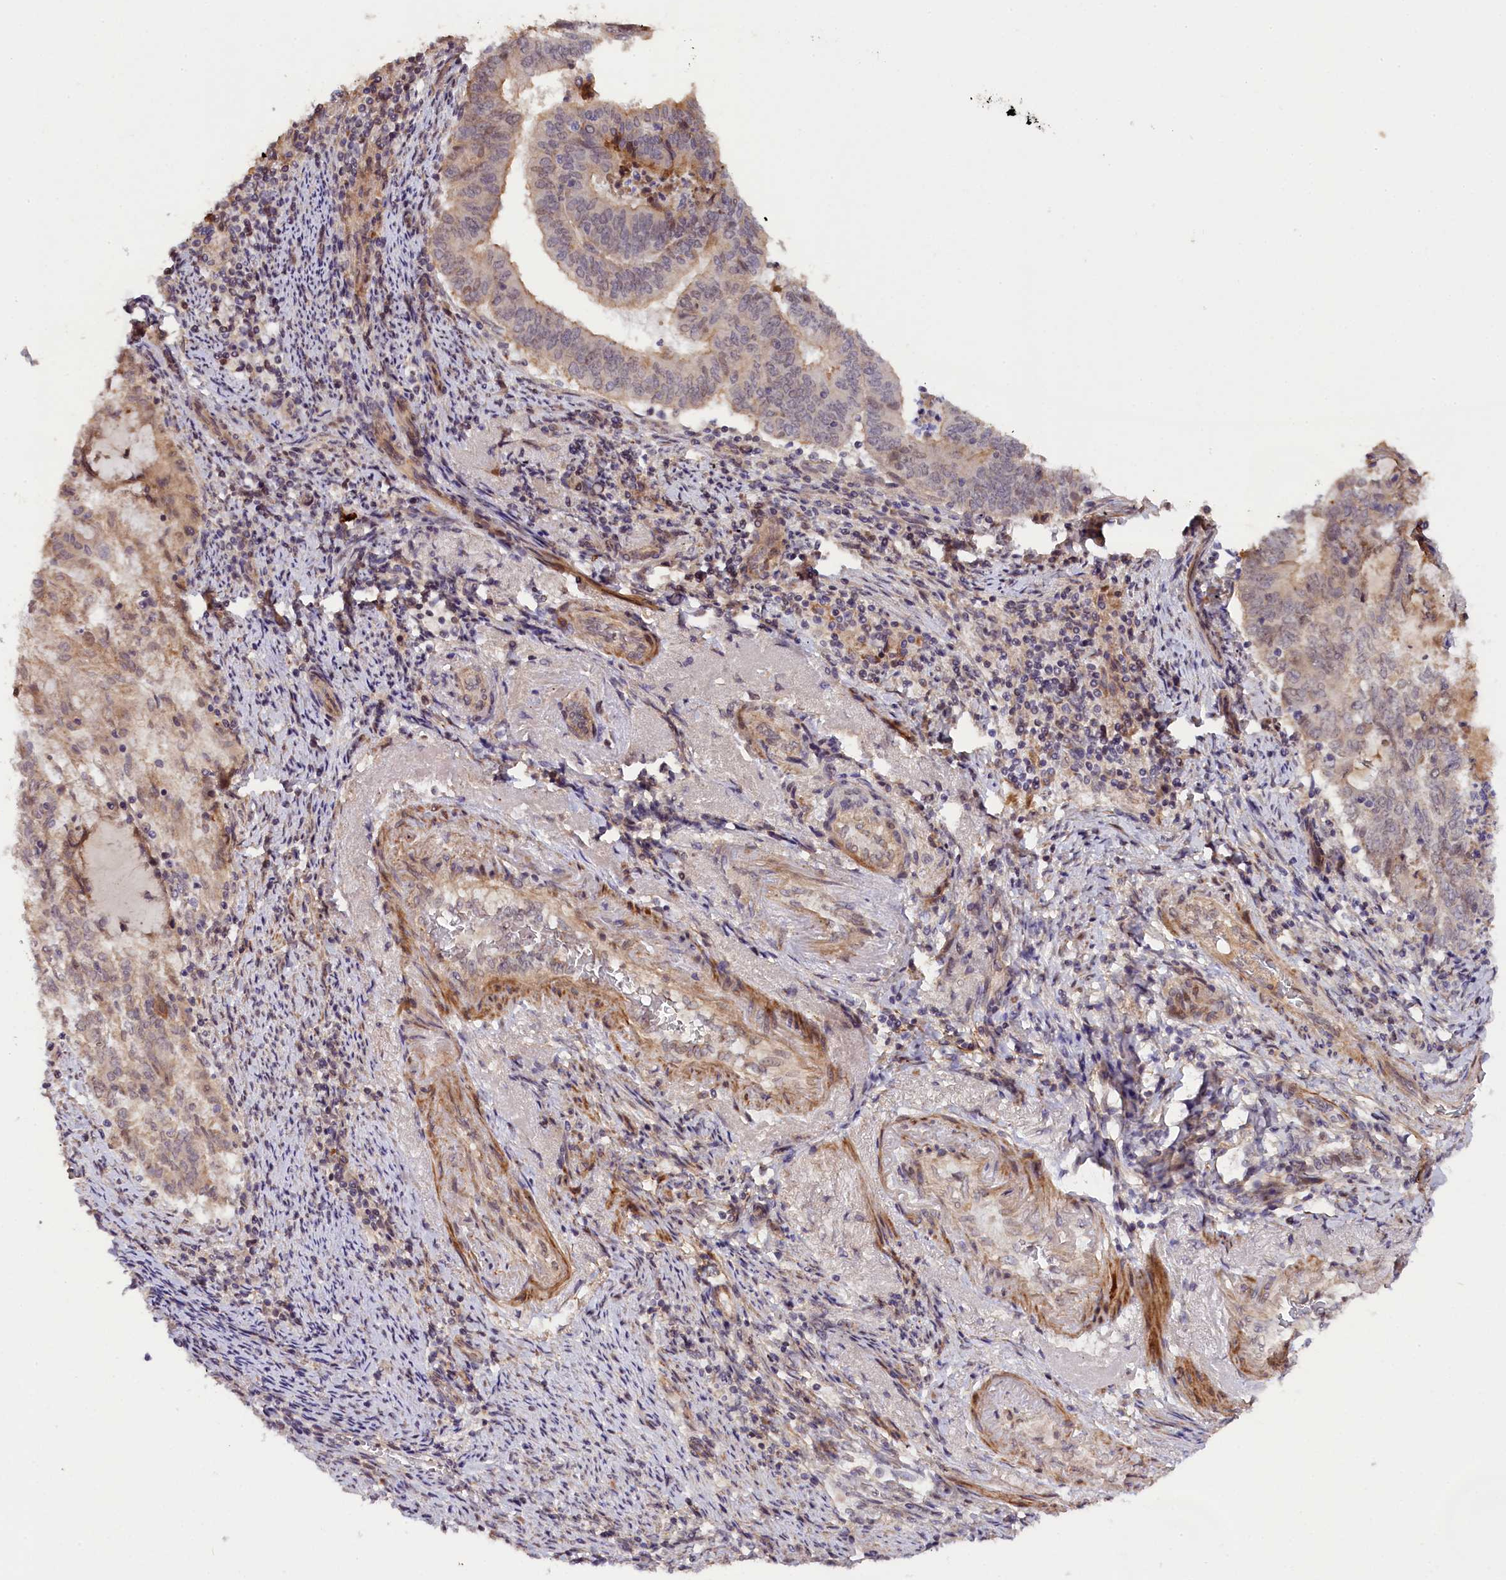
{"staining": {"intensity": "weak", "quantity": "25%-75%", "location": "cytoplasmic/membranous"}, "tissue": "endometrial cancer", "cell_type": "Tumor cells", "image_type": "cancer", "snomed": [{"axis": "morphology", "description": "Adenocarcinoma, NOS"}, {"axis": "topography", "description": "Endometrium"}], "caption": "A low amount of weak cytoplasmic/membranous positivity is appreciated in approximately 25%-75% of tumor cells in endometrial cancer tissue.", "gene": "ZNF480", "patient": {"sex": "female", "age": 80}}